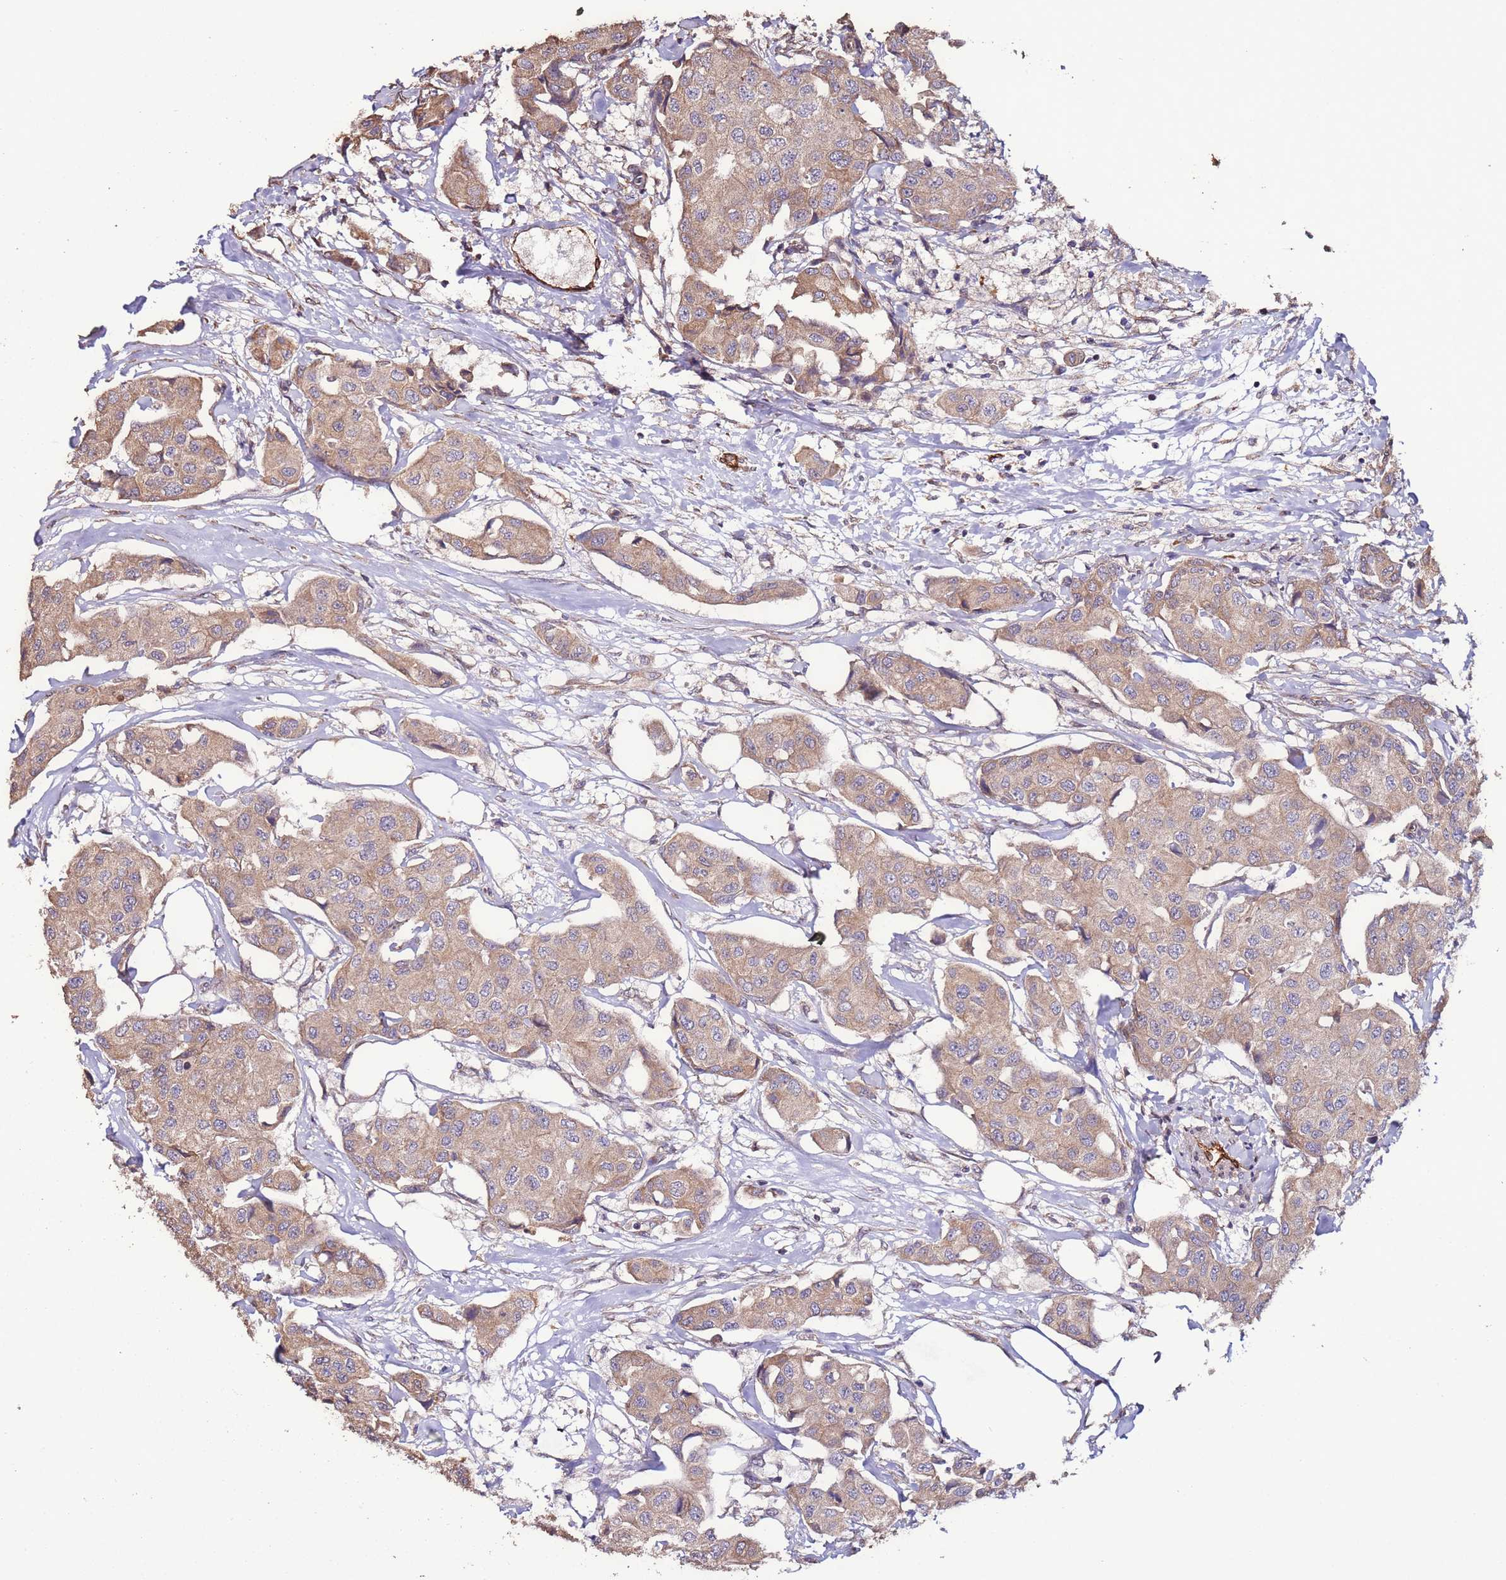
{"staining": {"intensity": "moderate", "quantity": ">75%", "location": "cytoplasmic/membranous"}, "tissue": "breast cancer", "cell_type": "Tumor cells", "image_type": "cancer", "snomed": [{"axis": "morphology", "description": "Duct carcinoma"}, {"axis": "topography", "description": "Breast"}, {"axis": "topography", "description": "Lymph node"}], "caption": "Immunohistochemistry (IHC) photomicrograph of breast cancer (intraductal carcinoma) stained for a protein (brown), which reveals medium levels of moderate cytoplasmic/membranous staining in approximately >75% of tumor cells.", "gene": "SLC41A3", "patient": {"sex": "female", "age": 80}}